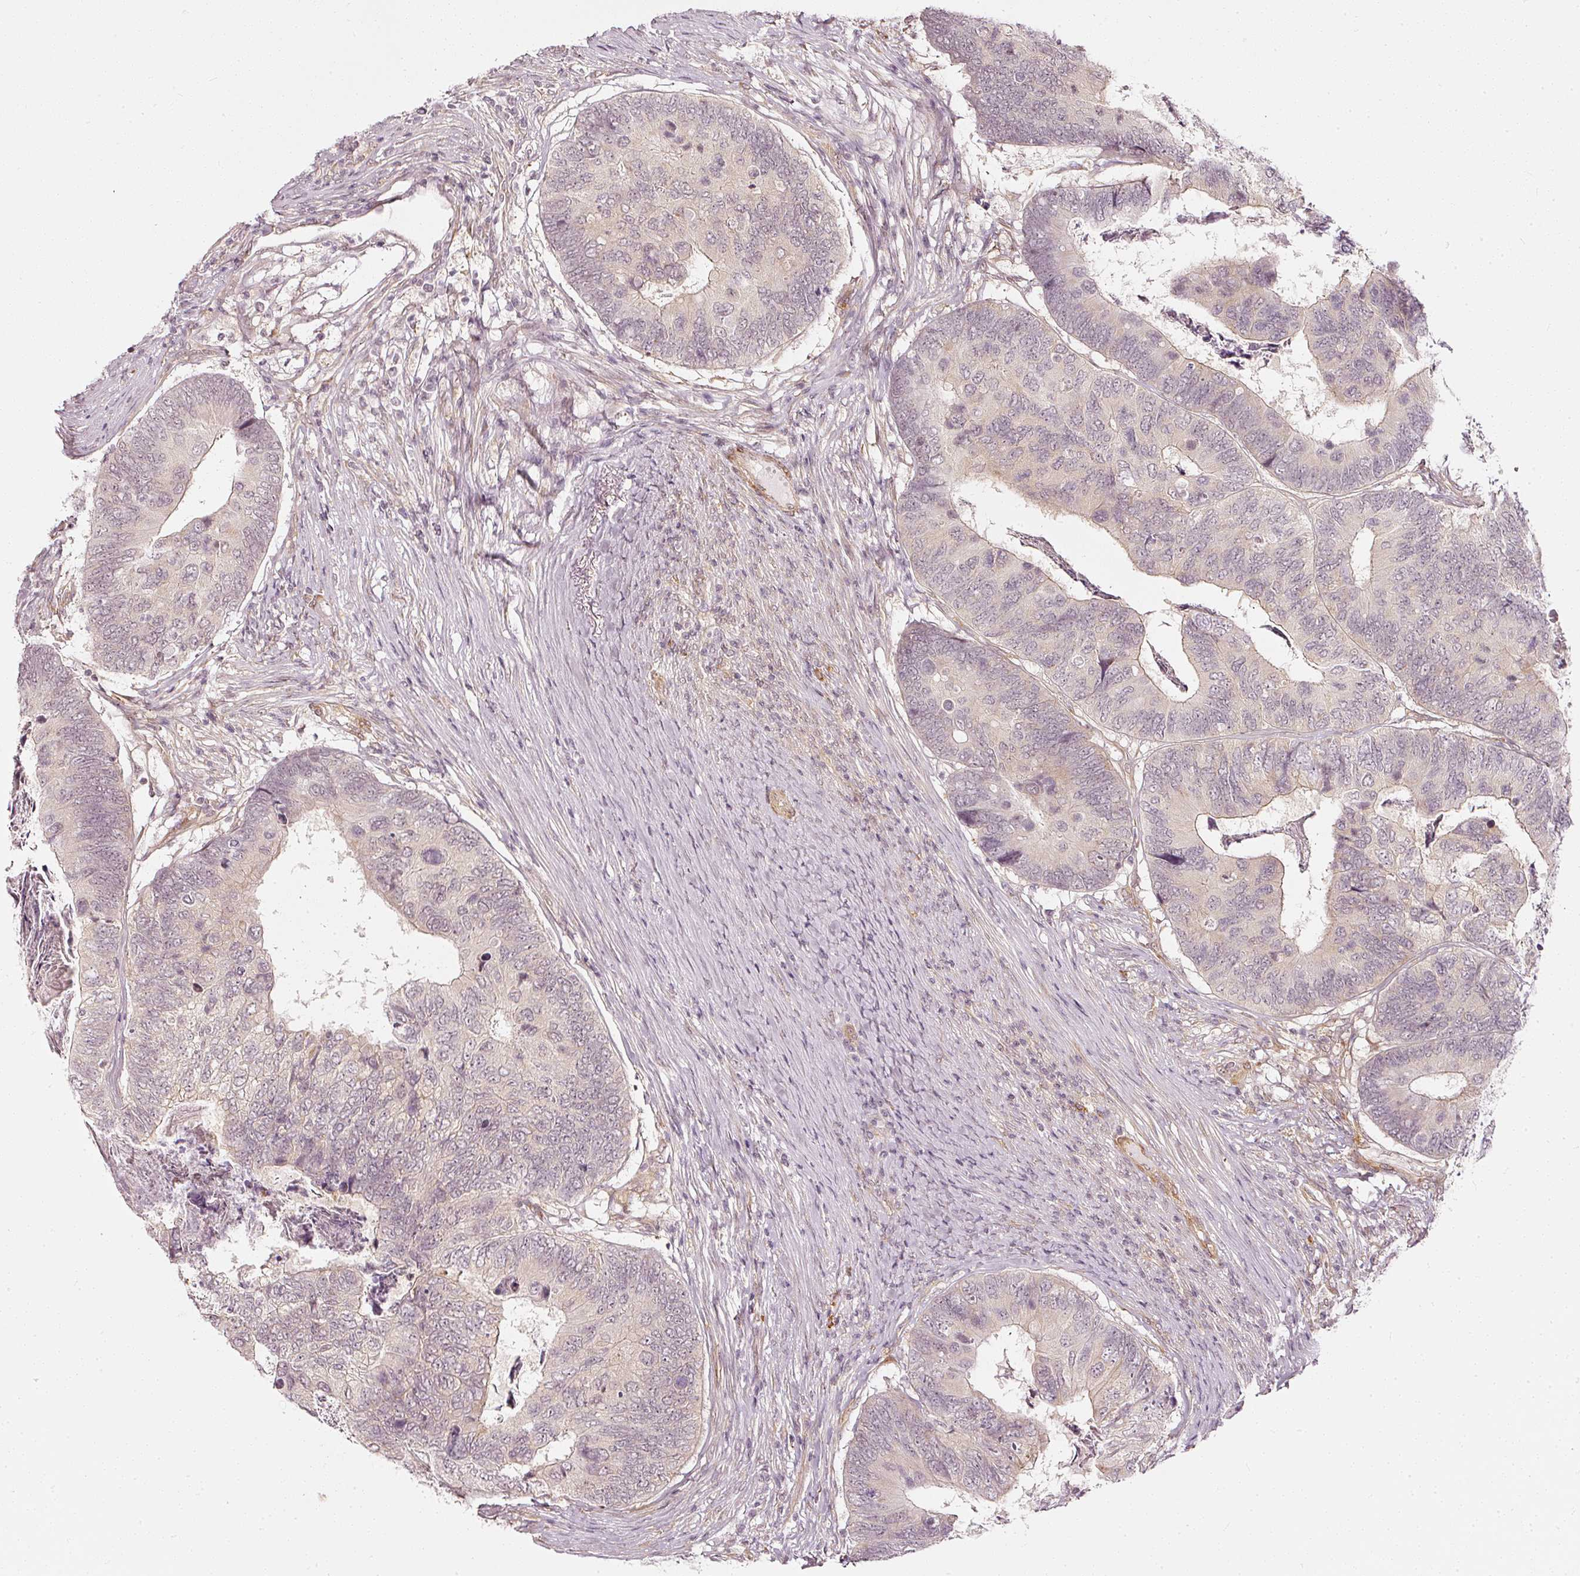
{"staining": {"intensity": "weak", "quantity": "<25%", "location": "cytoplasmic/membranous"}, "tissue": "colorectal cancer", "cell_type": "Tumor cells", "image_type": "cancer", "snomed": [{"axis": "morphology", "description": "Adenocarcinoma, NOS"}, {"axis": "topography", "description": "Colon"}], "caption": "Immunohistochemistry (IHC) micrograph of neoplastic tissue: adenocarcinoma (colorectal) stained with DAB reveals no significant protein staining in tumor cells.", "gene": "DRD2", "patient": {"sex": "female", "age": 67}}